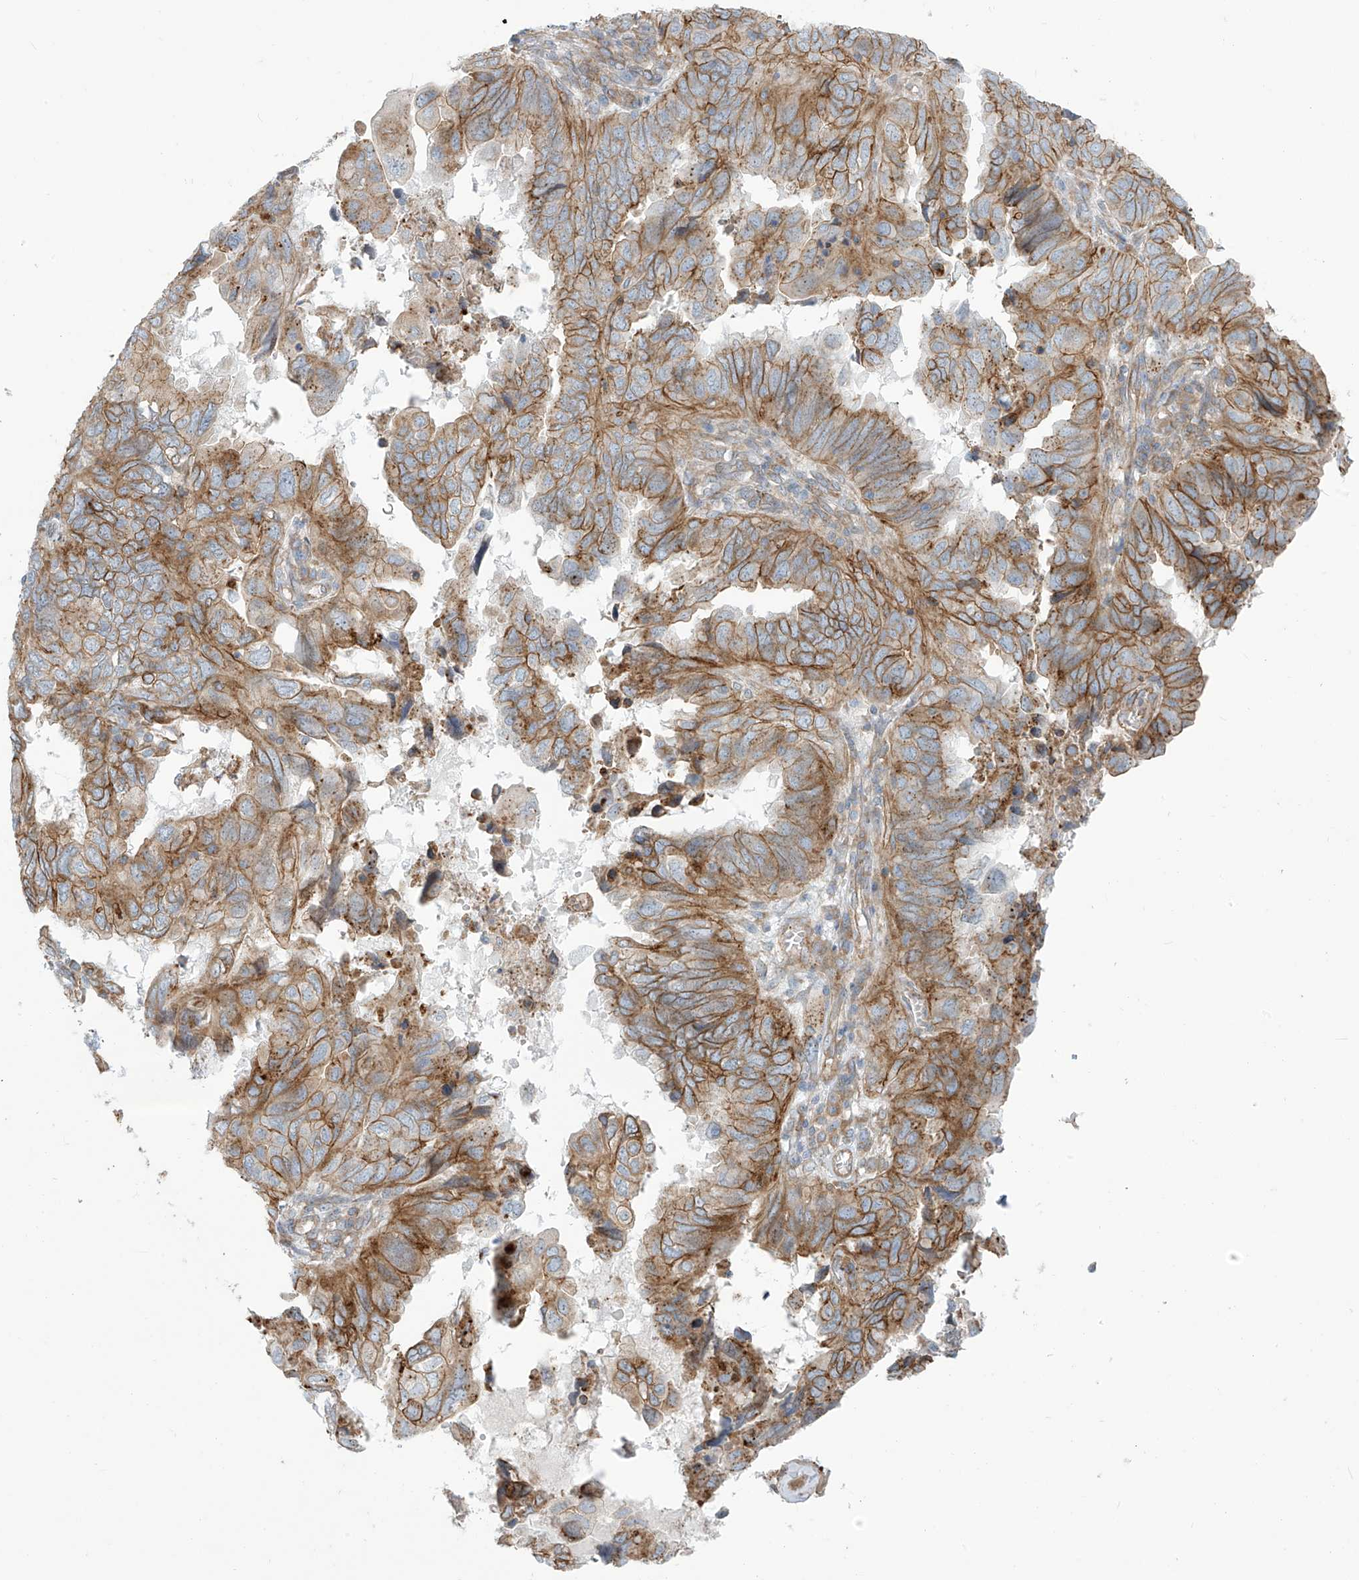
{"staining": {"intensity": "moderate", "quantity": "25%-75%", "location": "cytoplasmic/membranous"}, "tissue": "endometrial cancer", "cell_type": "Tumor cells", "image_type": "cancer", "snomed": [{"axis": "morphology", "description": "Adenocarcinoma, NOS"}, {"axis": "topography", "description": "Uterus"}], "caption": "Protein analysis of endometrial cancer tissue reveals moderate cytoplasmic/membranous staining in about 25%-75% of tumor cells.", "gene": "LZTS3", "patient": {"sex": "female", "age": 77}}